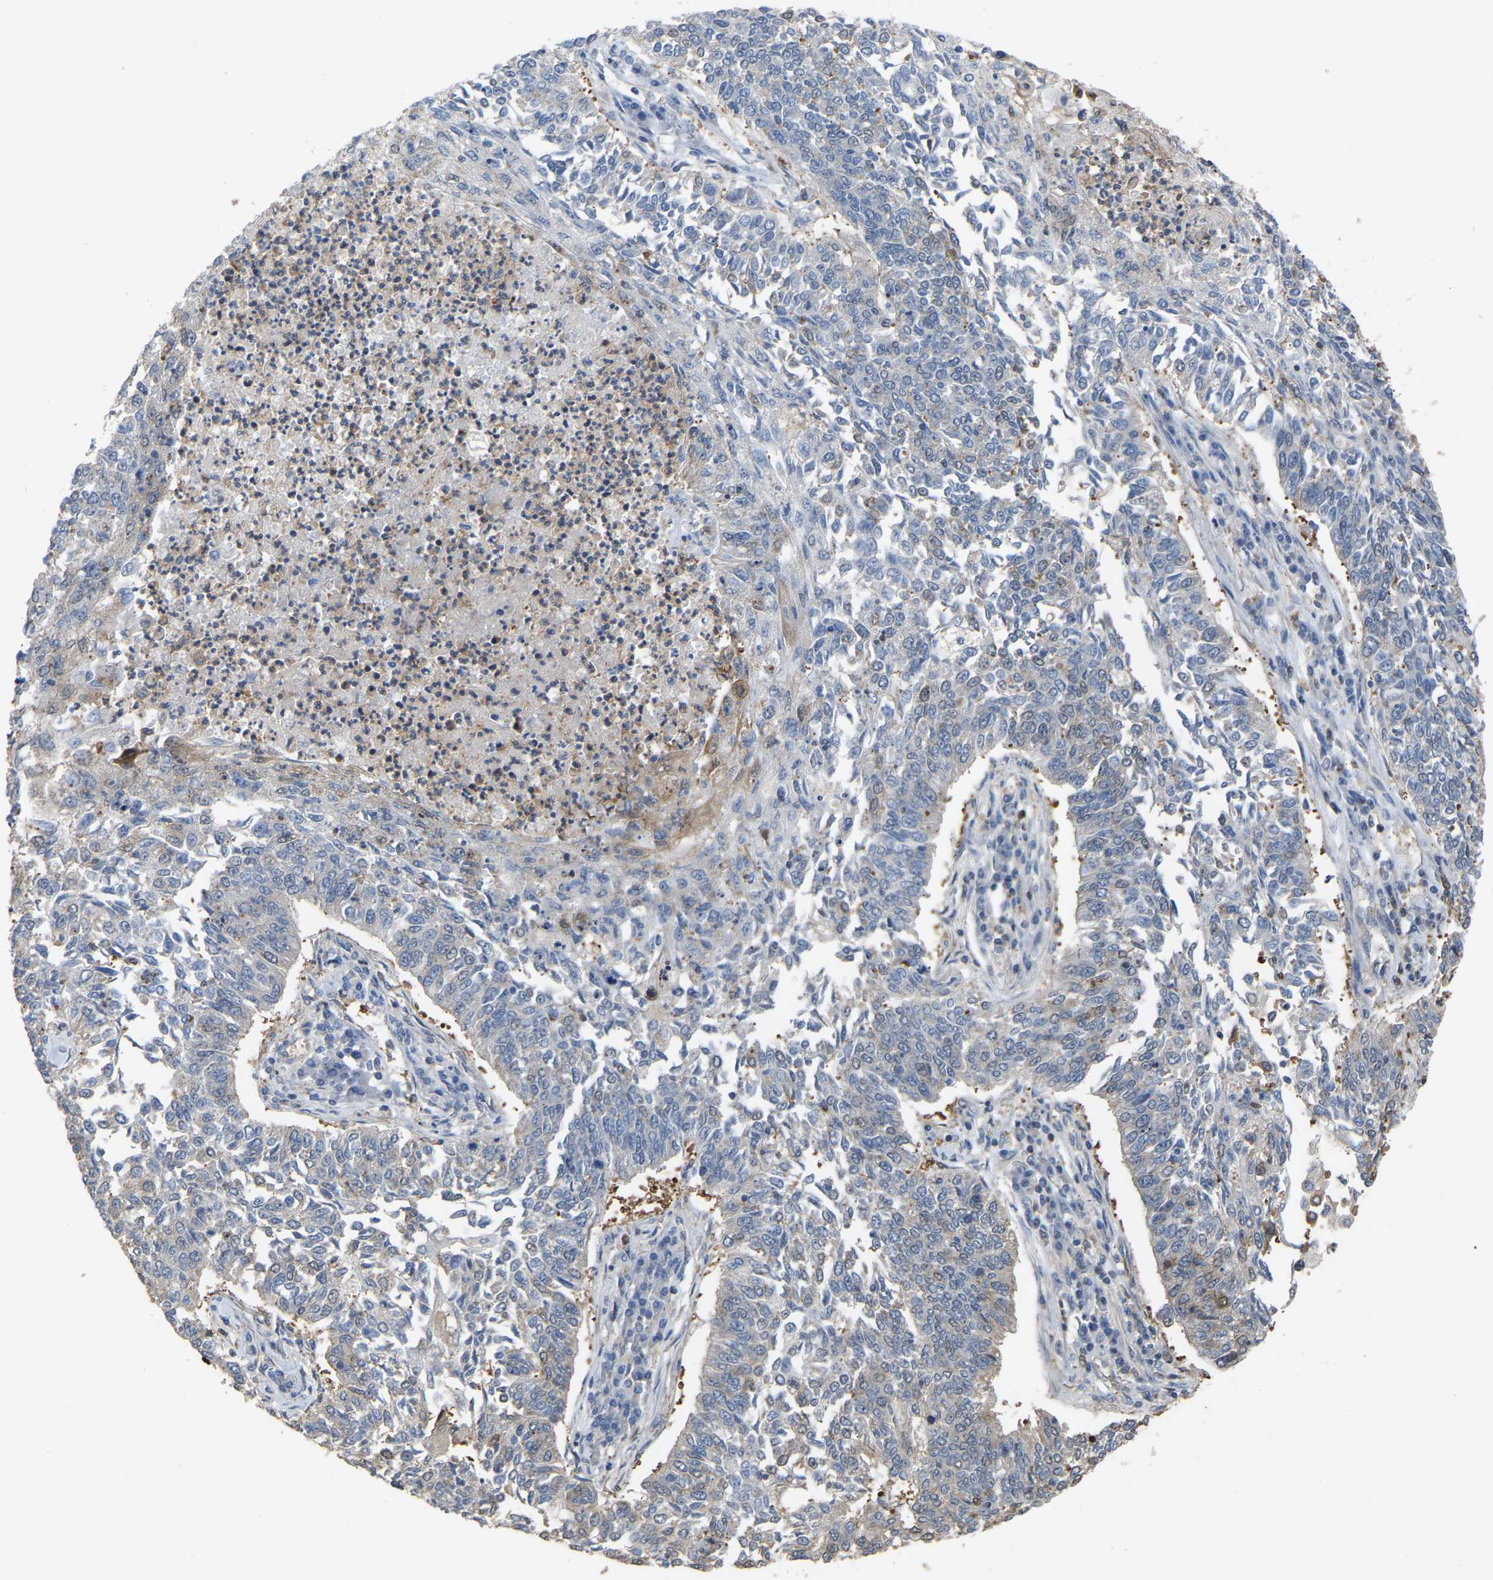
{"staining": {"intensity": "negative", "quantity": "none", "location": "none"}, "tissue": "lung cancer", "cell_type": "Tumor cells", "image_type": "cancer", "snomed": [{"axis": "morphology", "description": "Normal tissue, NOS"}, {"axis": "morphology", "description": "Squamous cell carcinoma, NOS"}, {"axis": "topography", "description": "Cartilage tissue"}, {"axis": "topography", "description": "Bronchus"}, {"axis": "topography", "description": "Lung"}], "caption": "Histopathology image shows no protein positivity in tumor cells of lung cancer (squamous cell carcinoma) tissue.", "gene": "MTPN", "patient": {"sex": "female", "age": 49}}